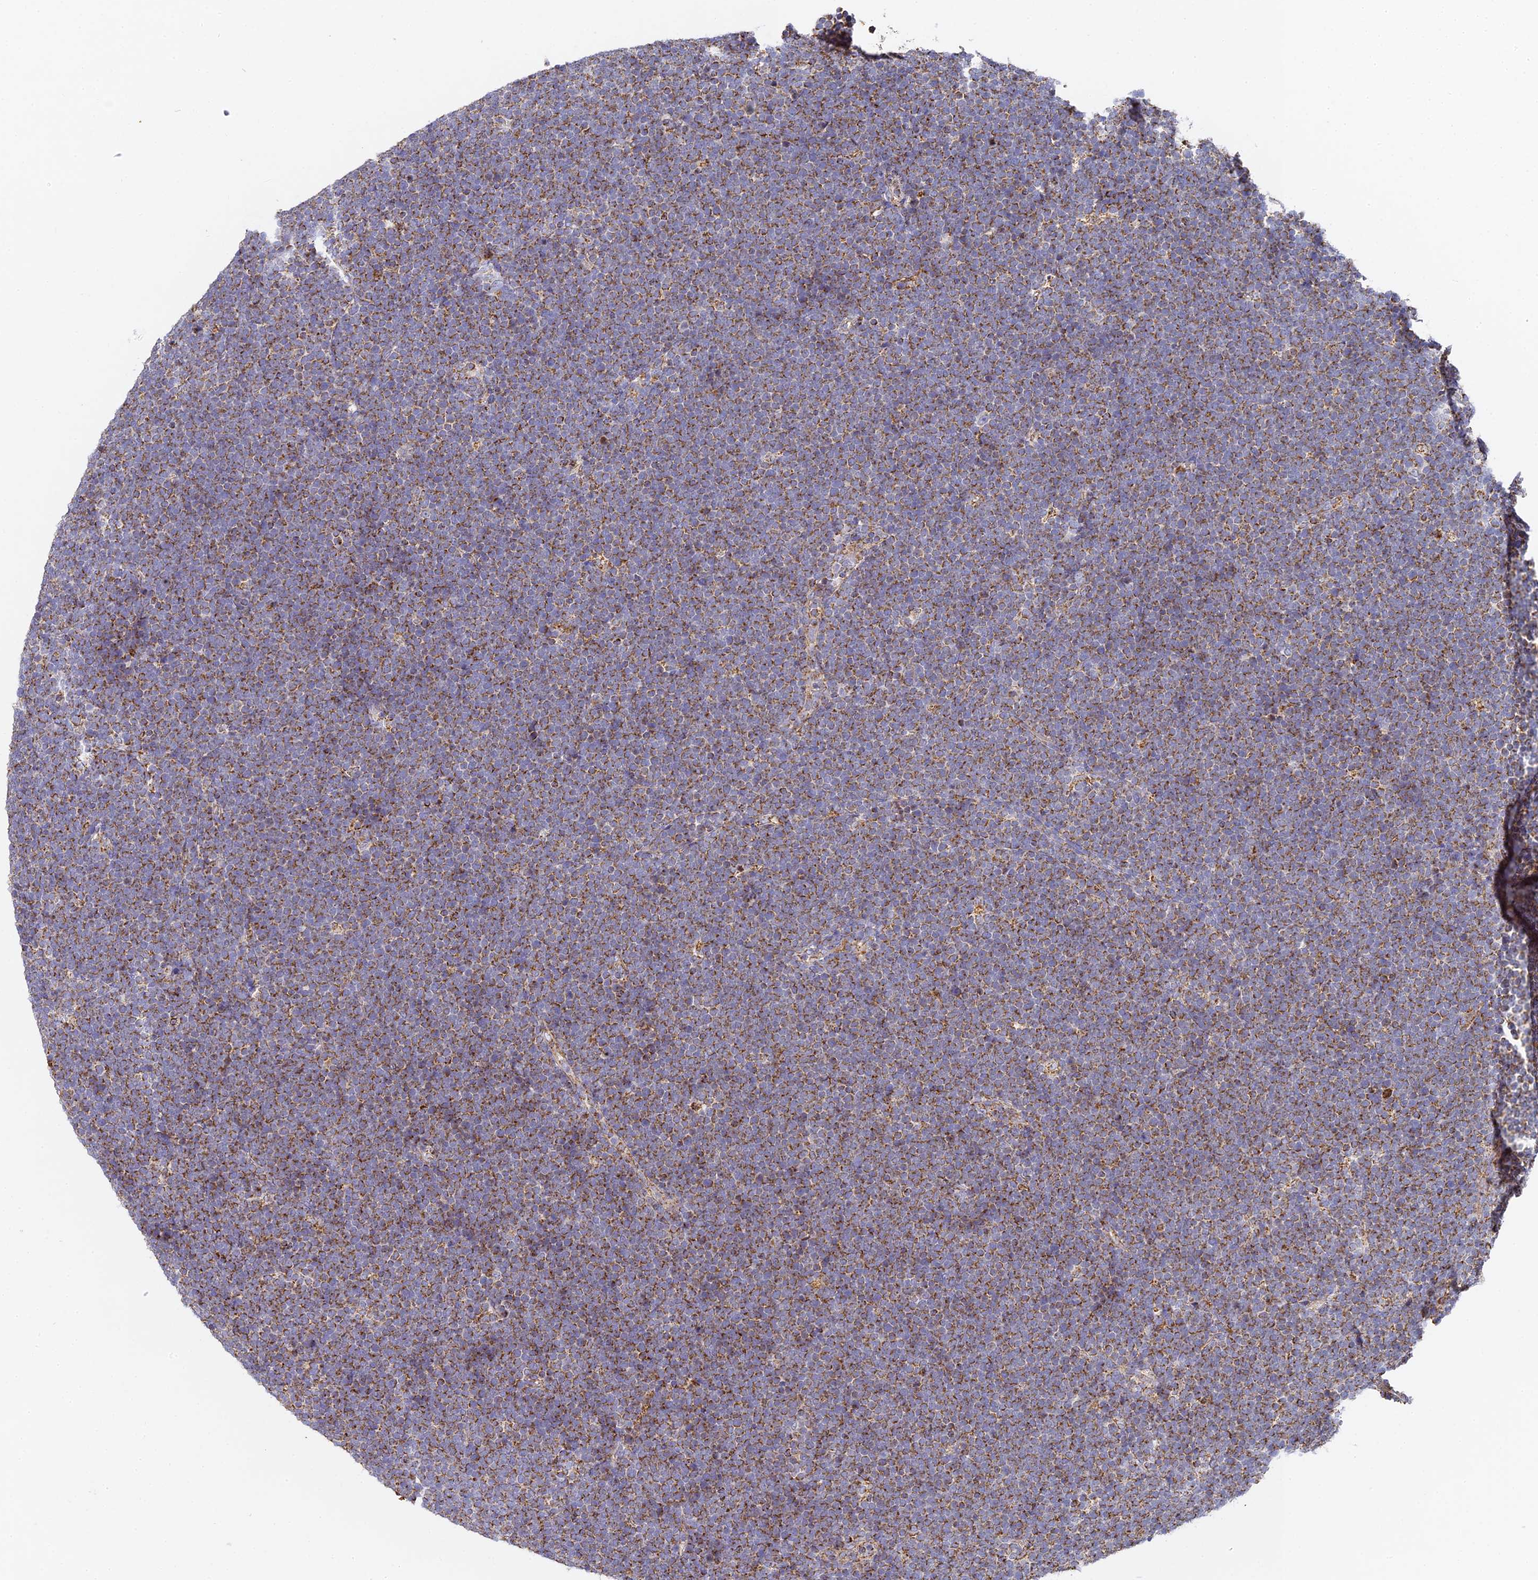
{"staining": {"intensity": "moderate", "quantity": ">75%", "location": "cytoplasmic/membranous"}, "tissue": "lymphoma", "cell_type": "Tumor cells", "image_type": "cancer", "snomed": [{"axis": "morphology", "description": "Malignant lymphoma, non-Hodgkin's type, High grade"}, {"axis": "topography", "description": "Lymph node"}], "caption": "A brown stain labels moderate cytoplasmic/membranous staining of a protein in human lymphoma tumor cells.", "gene": "DONSON", "patient": {"sex": "male", "age": 13}}